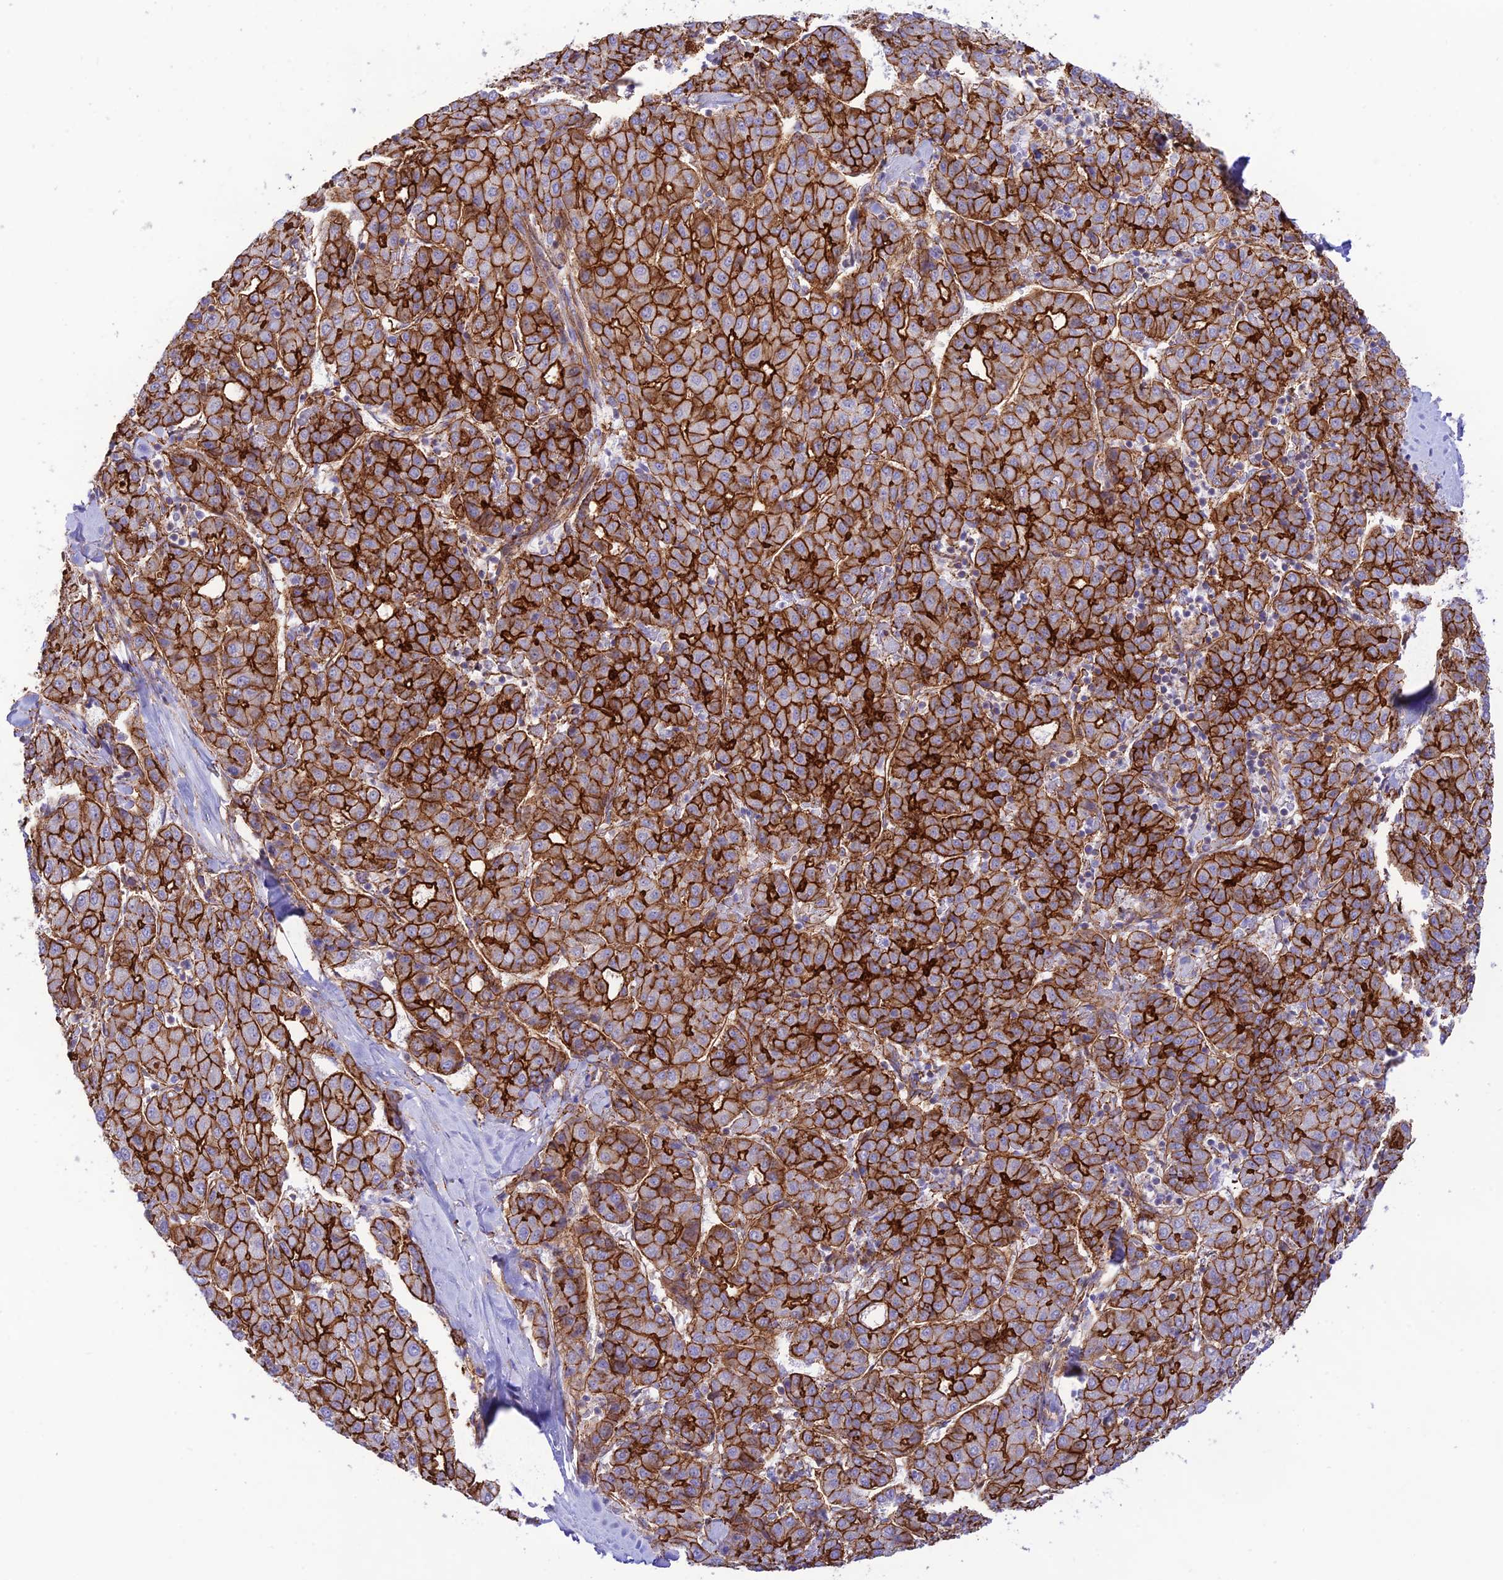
{"staining": {"intensity": "strong", "quantity": ">75%", "location": "cytoplasmic/membranous"}, "tissue": "liver cancer", "cell_type": "Tumor cells", "image_type": "cancer", "snomed": [{"axis": "morphology", "description": "Carcinoma, Hepatocellular, NOS"}, {"axis": "topography", "description": "Liver"}], "caption": "Tumor cells demonstrate high levels of strong cytoplasmic/membranous staining in approximately >75% of cells in liver cancer. The staining is performed using DAB brown chromogen to label protein expression. The nuclei are counter-stained blue using hematoxylin.", "gene": "YPEL5", "patient": {"sex": "male", "age": 65}}